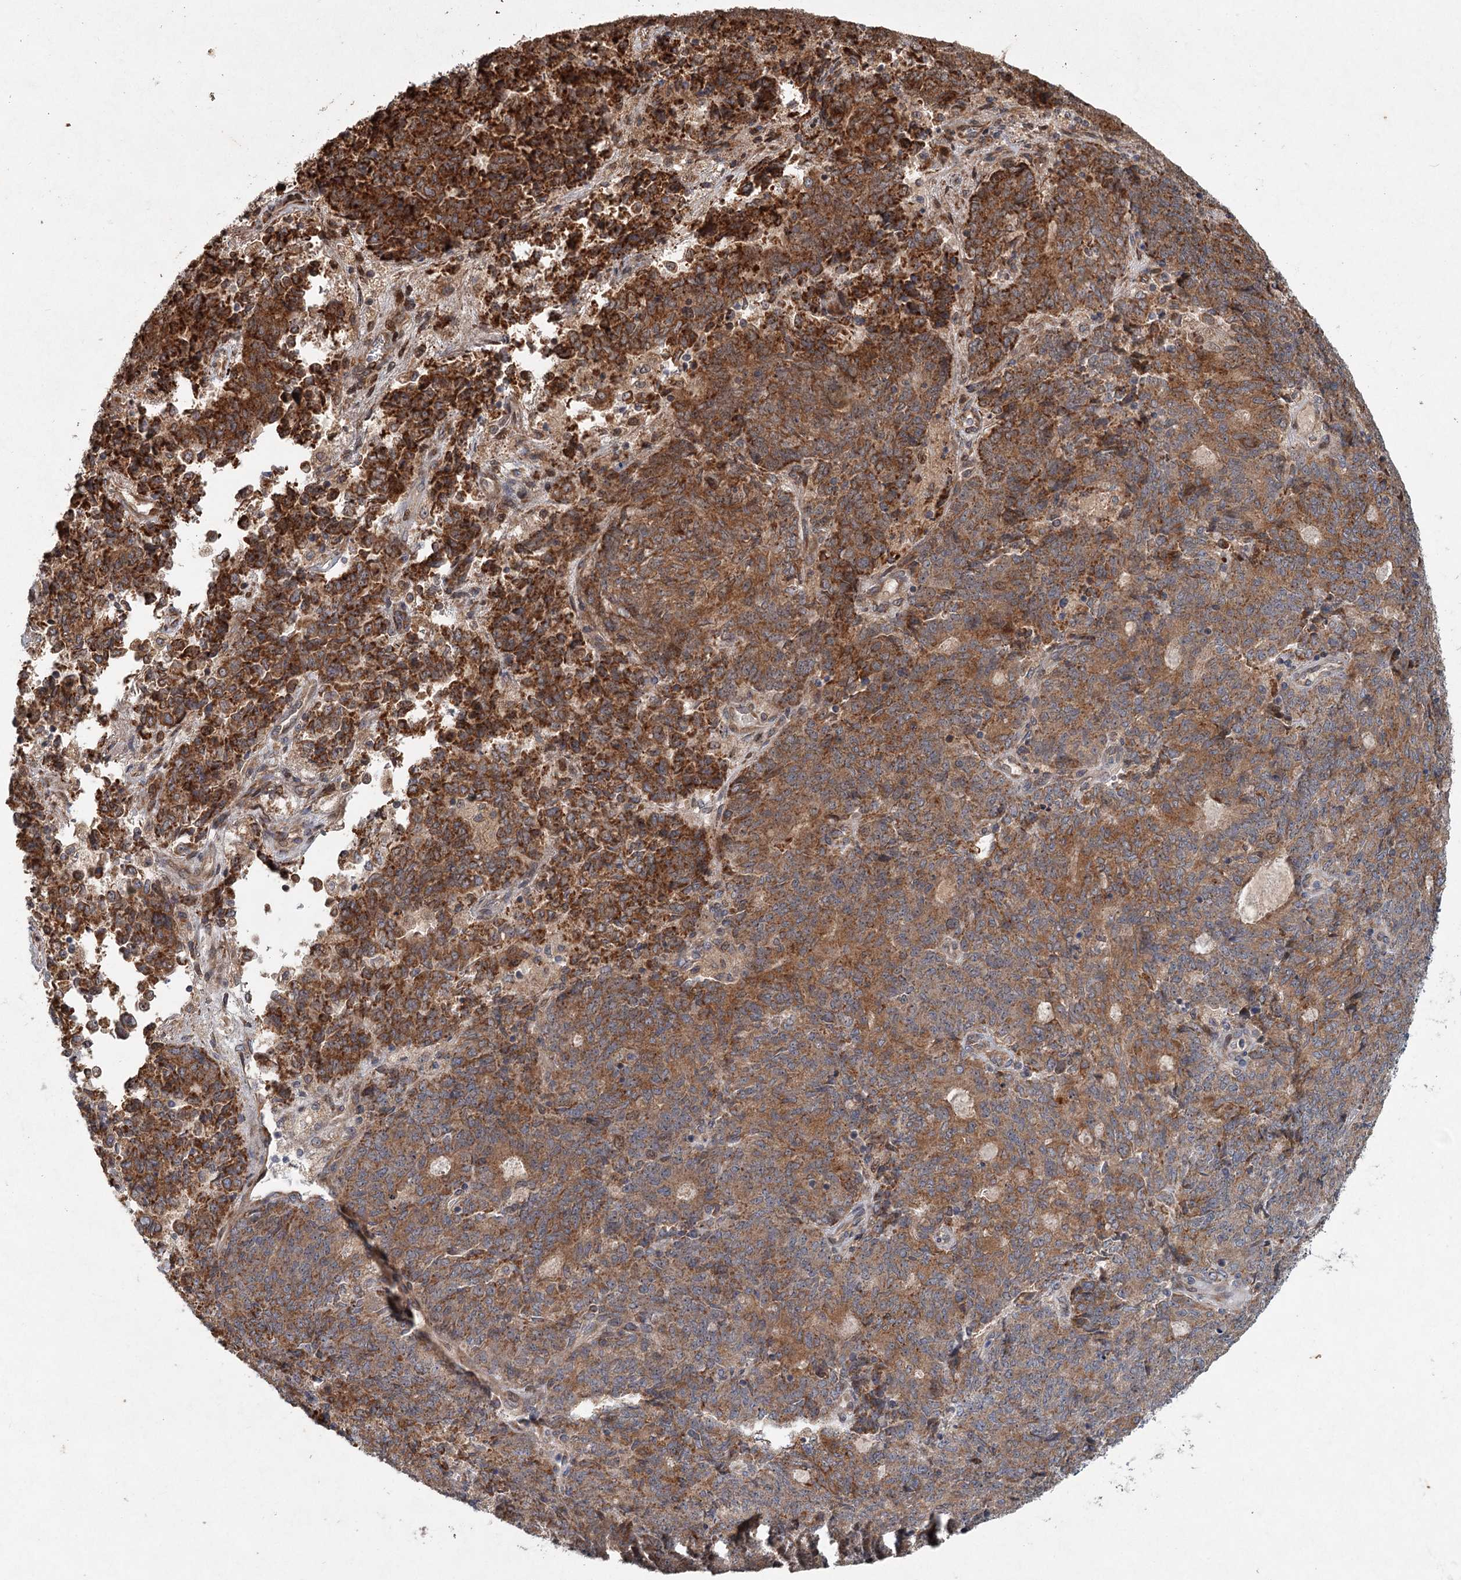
{"staining": {"intensity": "strong", "quantity": ">75%", "location": "cytoplasmic/membranous"}, "tissue": "endometrial cancer", "cell_type": "Tumor cells", "image_type": "cancer", "snomed": [{"axis": "morphology", "description": "Adenocarcinoma, NOS"}, {"axis": "topography", "description": "Endometrium"}], "caption": "Immunohistochemical staining of endometrial cancer demonstrates high levels of strong cytoplasmic/membranous expression in approximately >75% of tumor cells.", "gene": "SRPX2", "patient": {"sex": "female", "age": 80}}